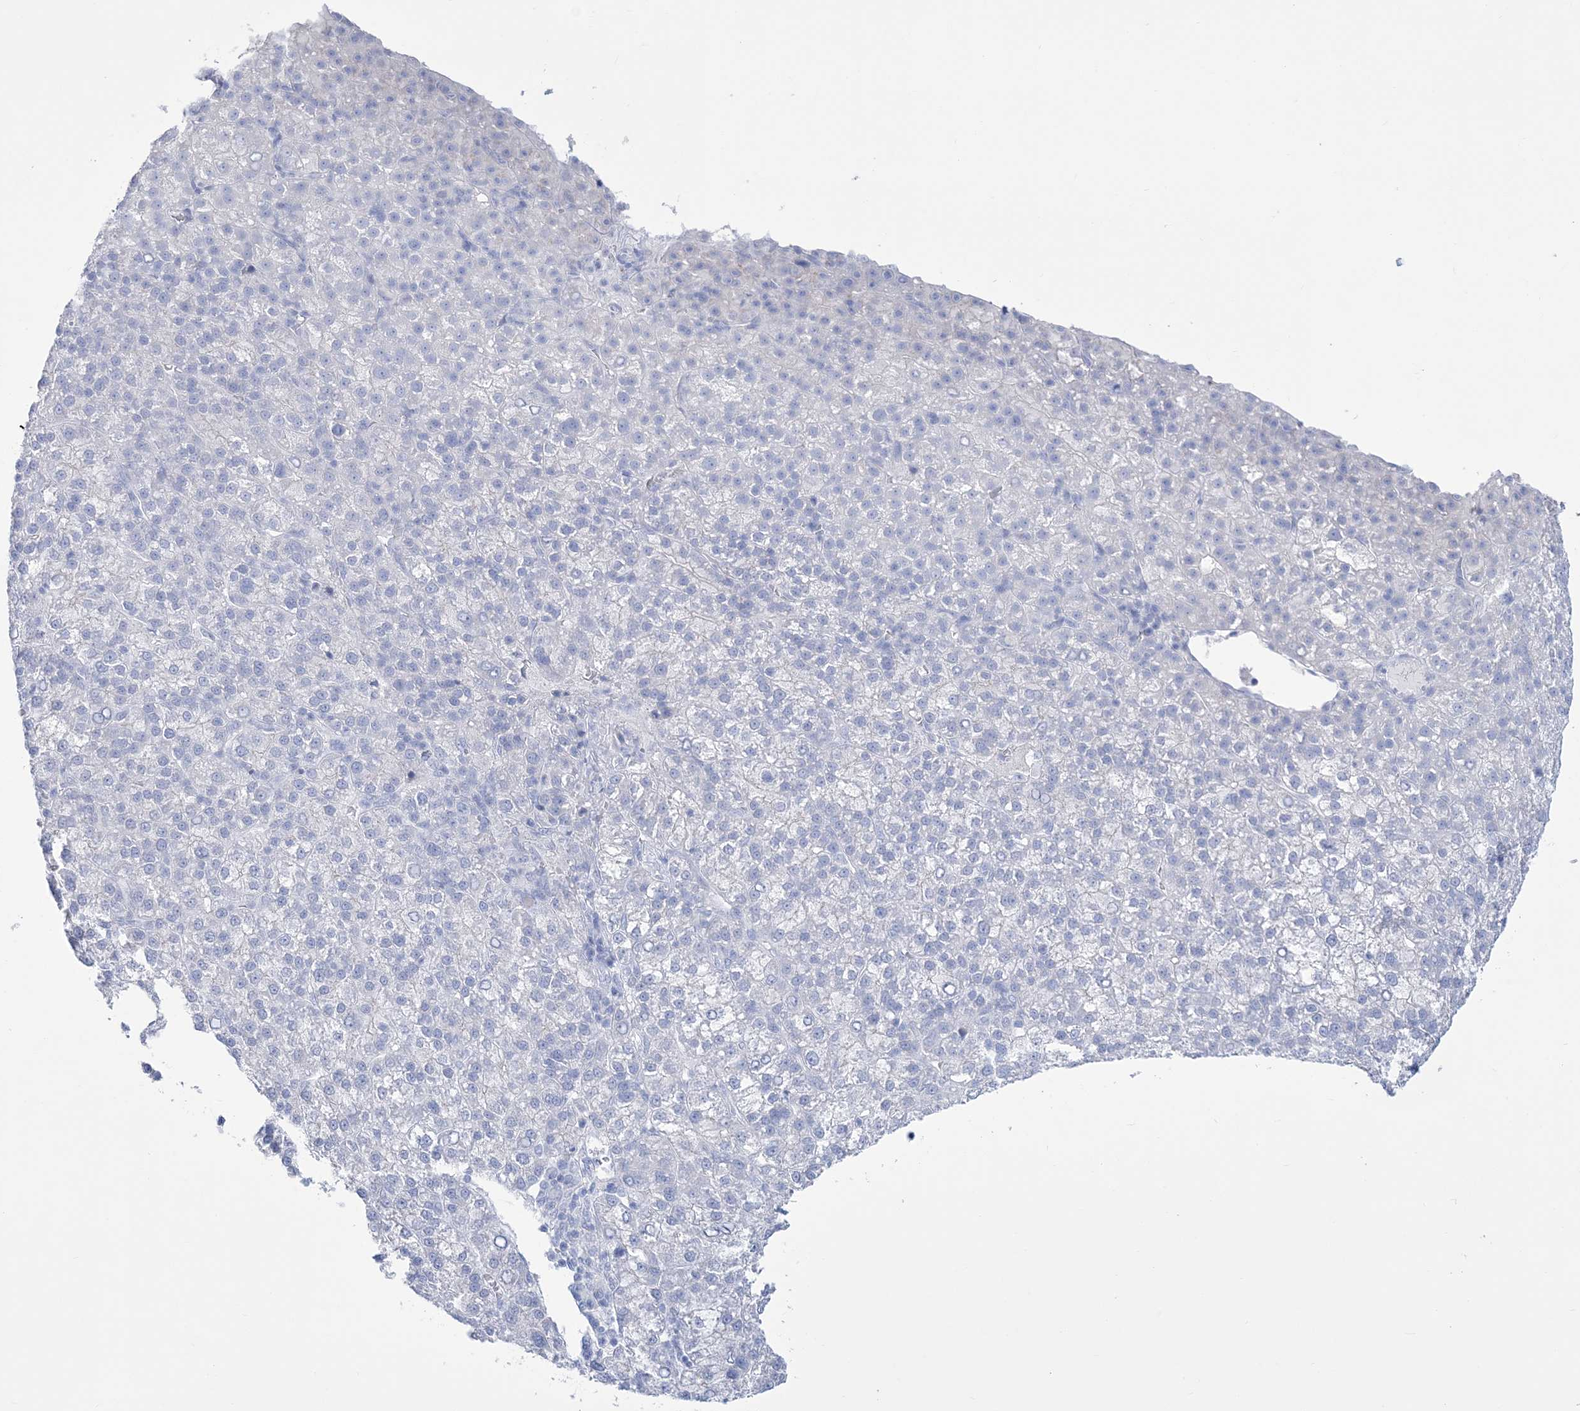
{"staining": {"intensity": "negative", "quantity": "none", "location": "none"}, "tissue": "liver cancer", "cell_type": "Tumor cells", "image_type": "cancer", "snomed": [{"axis": "morphology", "description": "Carcinoma, Hepatocellular, NOS"}, {"axis": "topography", "description": "Liver"}], "caption": "IHC of liver cancer exhibits no staining in tumor cells. (IHC, brightfield microscopy, high magnification).", "gene": "RBP2", "patient": {"sex": "female", "age": 58}}